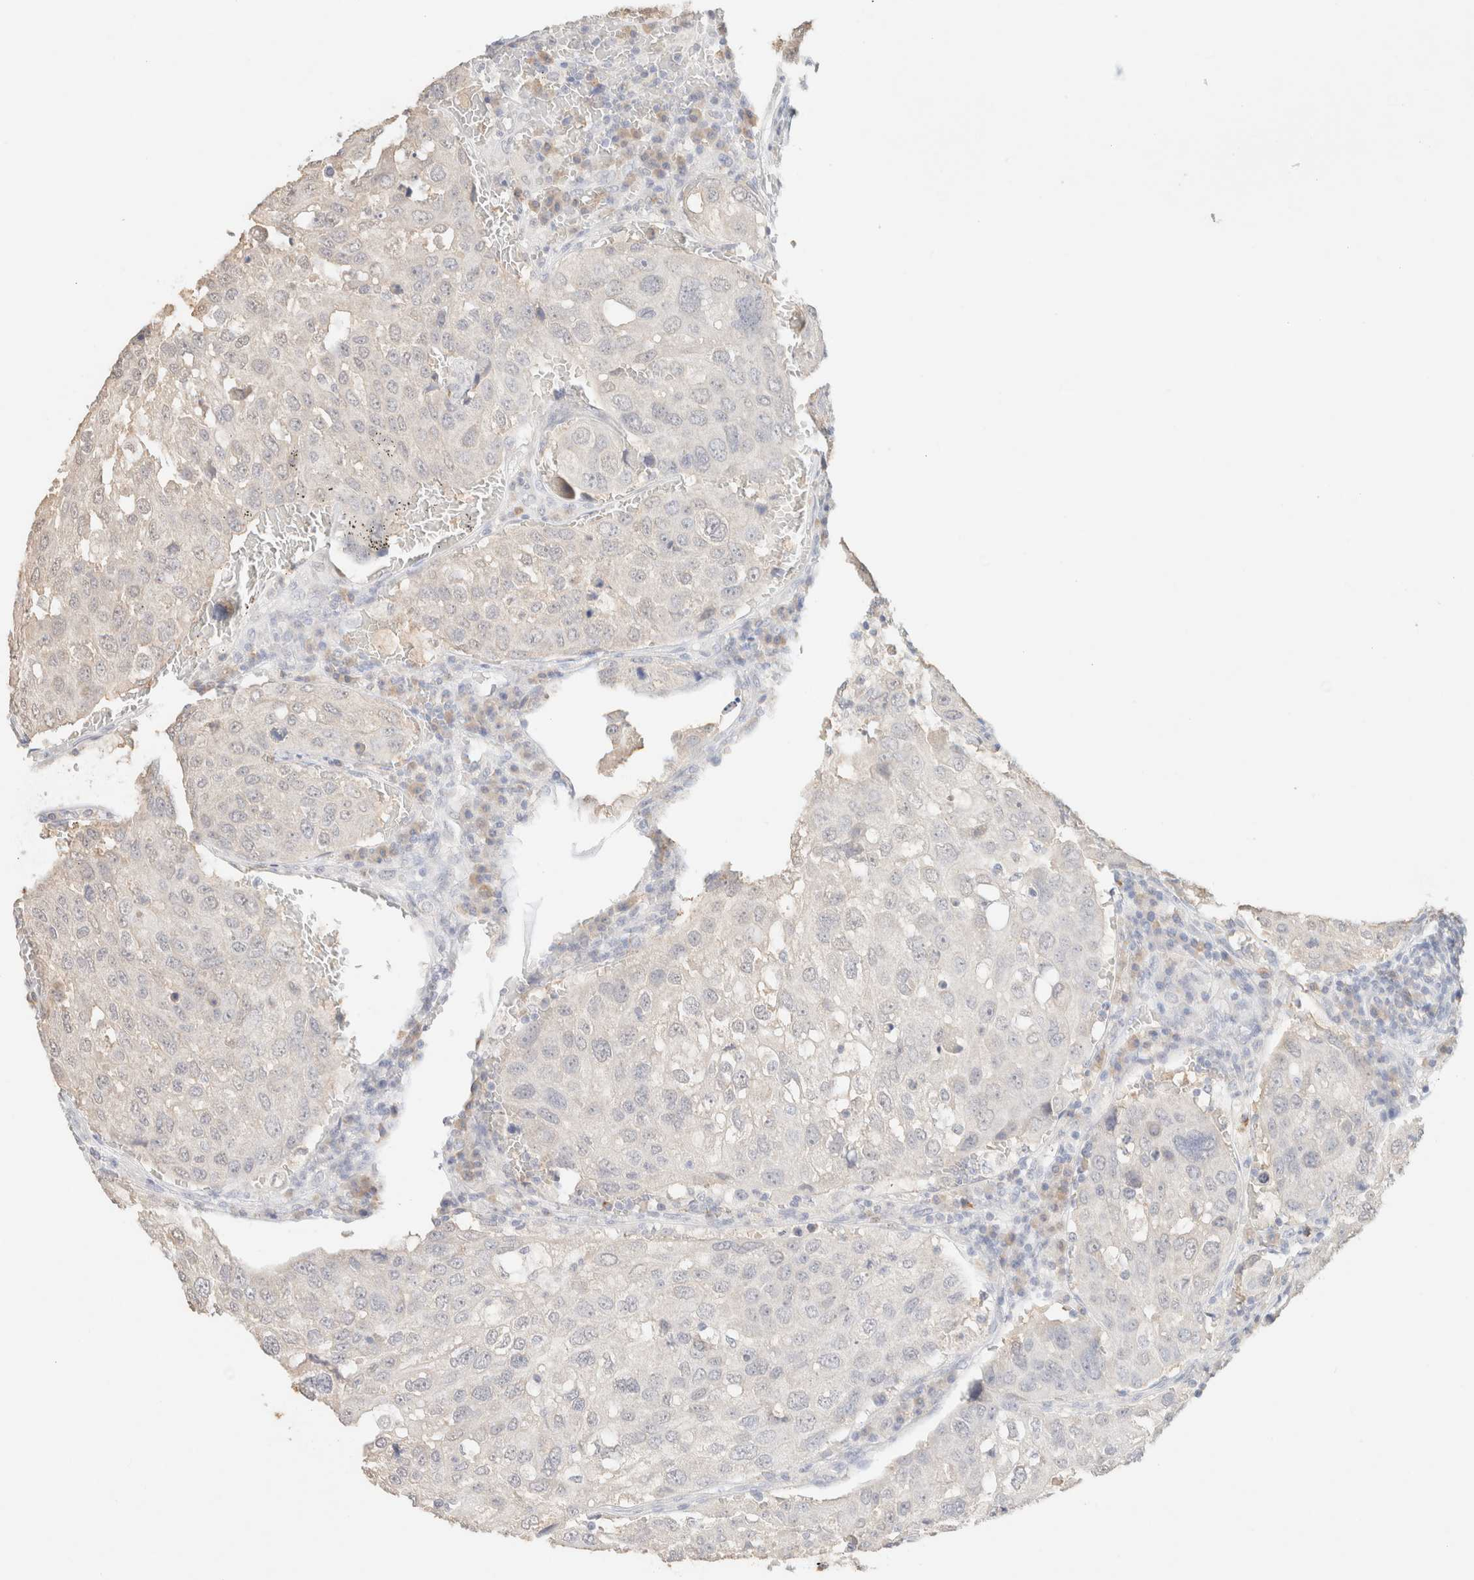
{"staining": {"intensity": "negative", "quantity": "none", "location": "none"}, "tissue": "urothelial cancer", "cell_type": "Tumor cells", "image_type": "cancer", "snomed": [{"axis": "morphology", "description": "Urothelial carcinoma, High grade"}, {"axis": "topography", "description": "Lymph node"}, {"axis": "topography", "description": "Urinary bladder"}], "caption": "Immunohistochemistry (IHC) of urothelial carcinoma (high-grade) exhibits no expression in tumor cells.", "gene": "CPA1", "patient": {"sex": "male", "age": 51}}